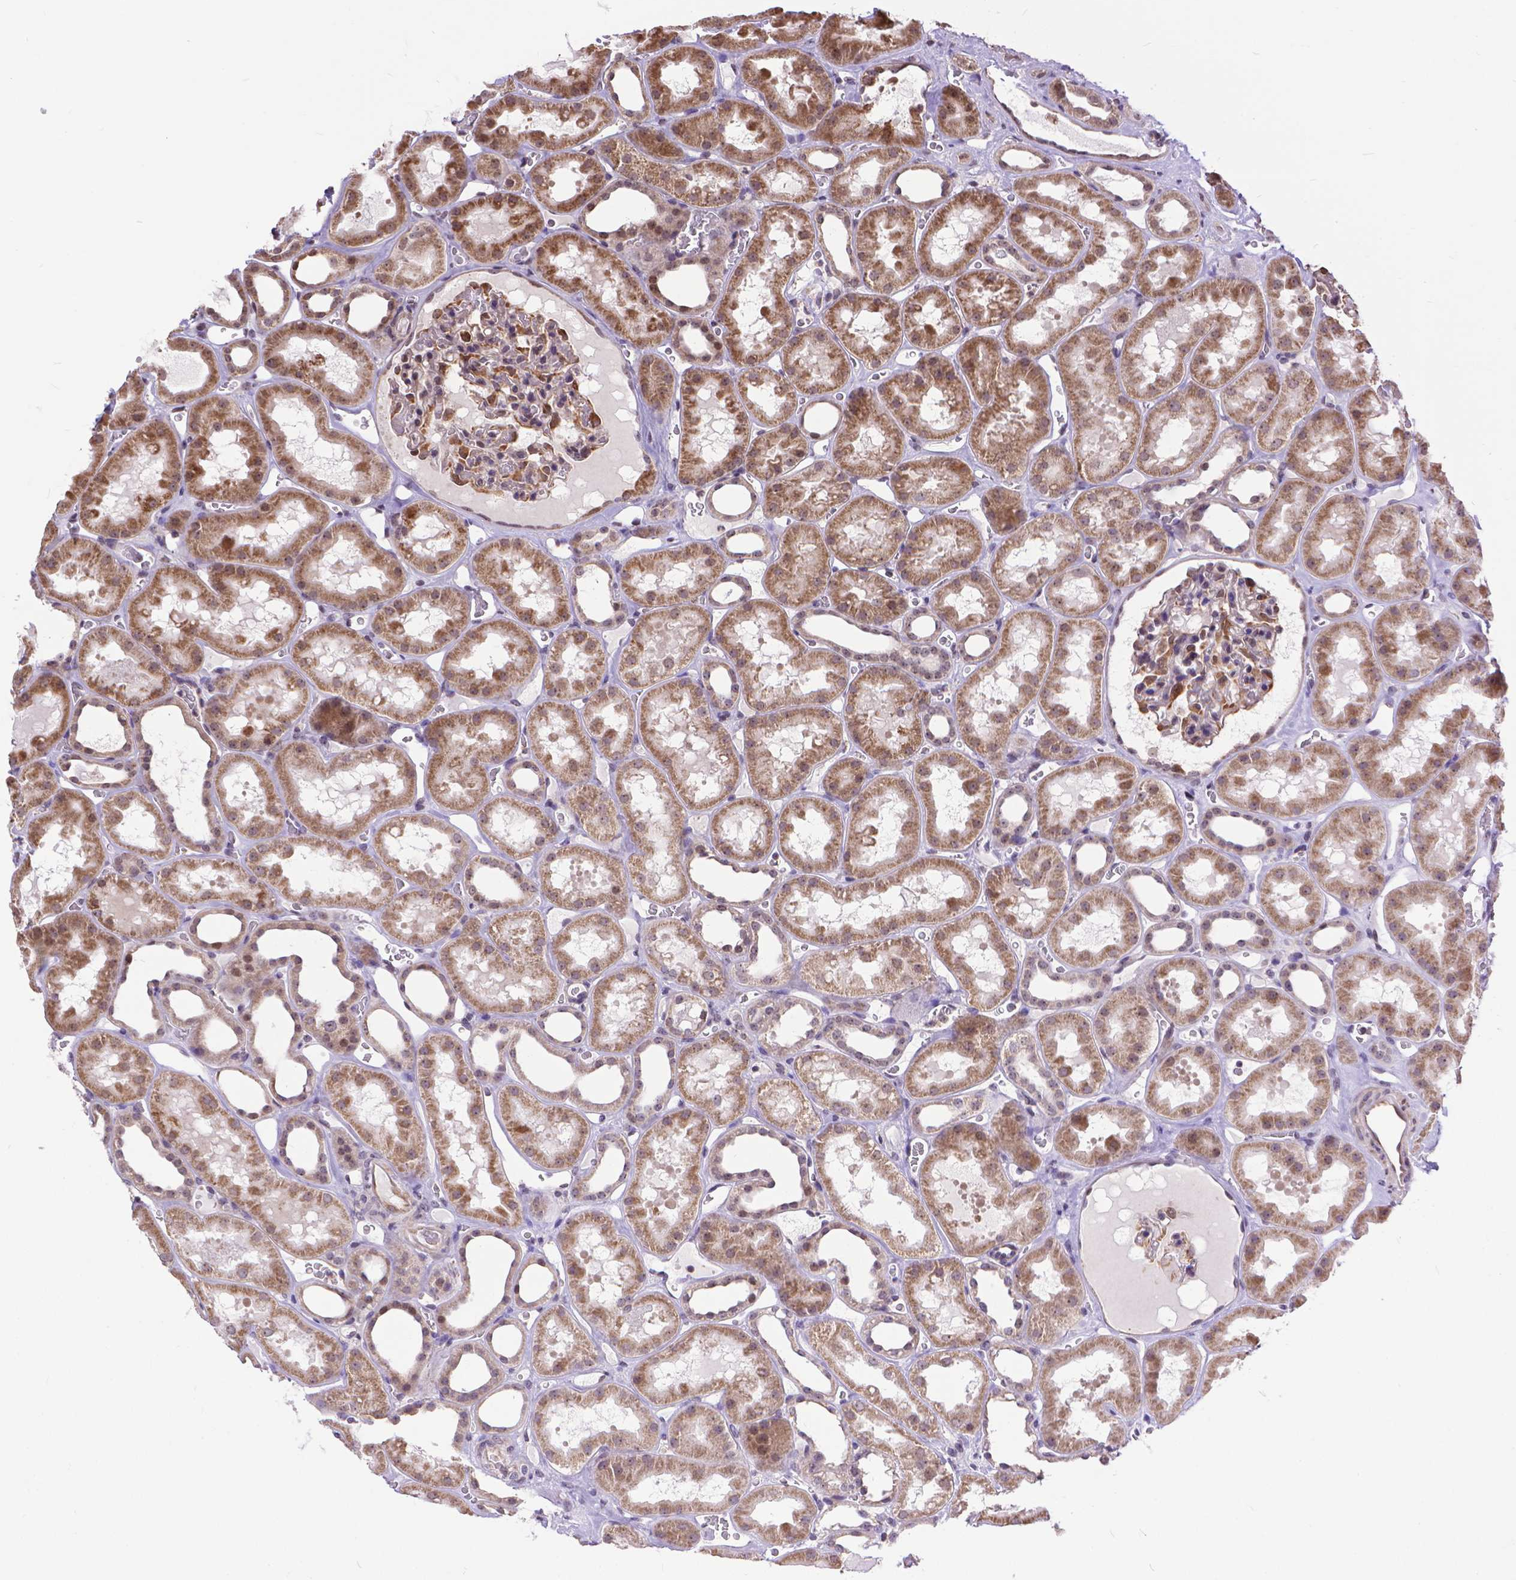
{"staining": {"intensity": "moderate", "quantity": "<25%", "location": "nuclear"}, "tissue": "kidney", "cell_type": "Cells in glomeruli", "image_type": "normal", "snomed": [{"axis": "morphology", "description": "Normal tissue, NOS"}, {"axis": "topography", "description": "Kidney"}], "caption": "IHC micrograph of normal human kidney stained for a protein (brown), which reveals low levels of moderate nuclear positivity in approximately <25% of cells in glomeruli.", "gene": "TMEM135", "patient": {"sex": "female", "age": 41}}